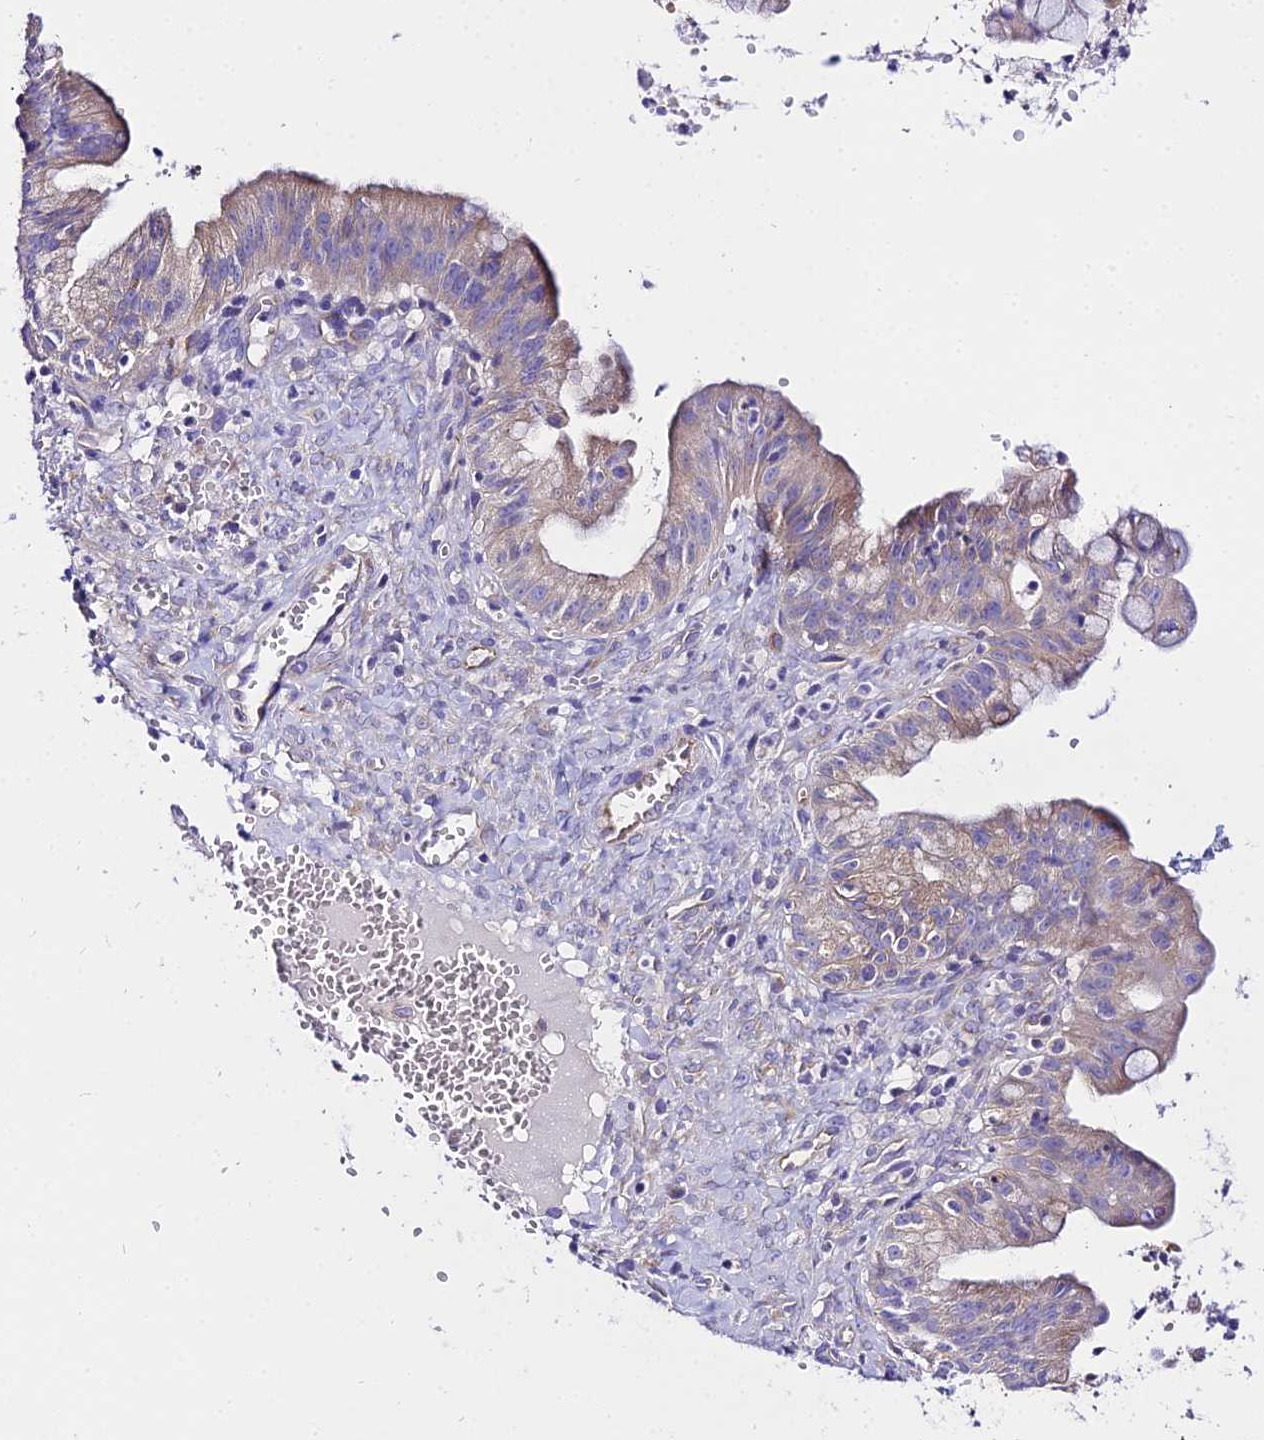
{"staining": {"intensity": "negative", "quantity": "none", "location": "none"}, "tissue": "ovarian cancer", "cell_type": "Tumor cells", "image_type": "cancer", "snomed": [{"axis": "morphology", "description": "Cystadenocarcinoma, mucinous, NOS"}, {"axis": "topography", "description": "Ovary"}], "caption": "There is no significant staining in tumor cells of ovarian cancer.", "gene": "TUBA3D", "patient": {"sex": "female", "age": 70}}